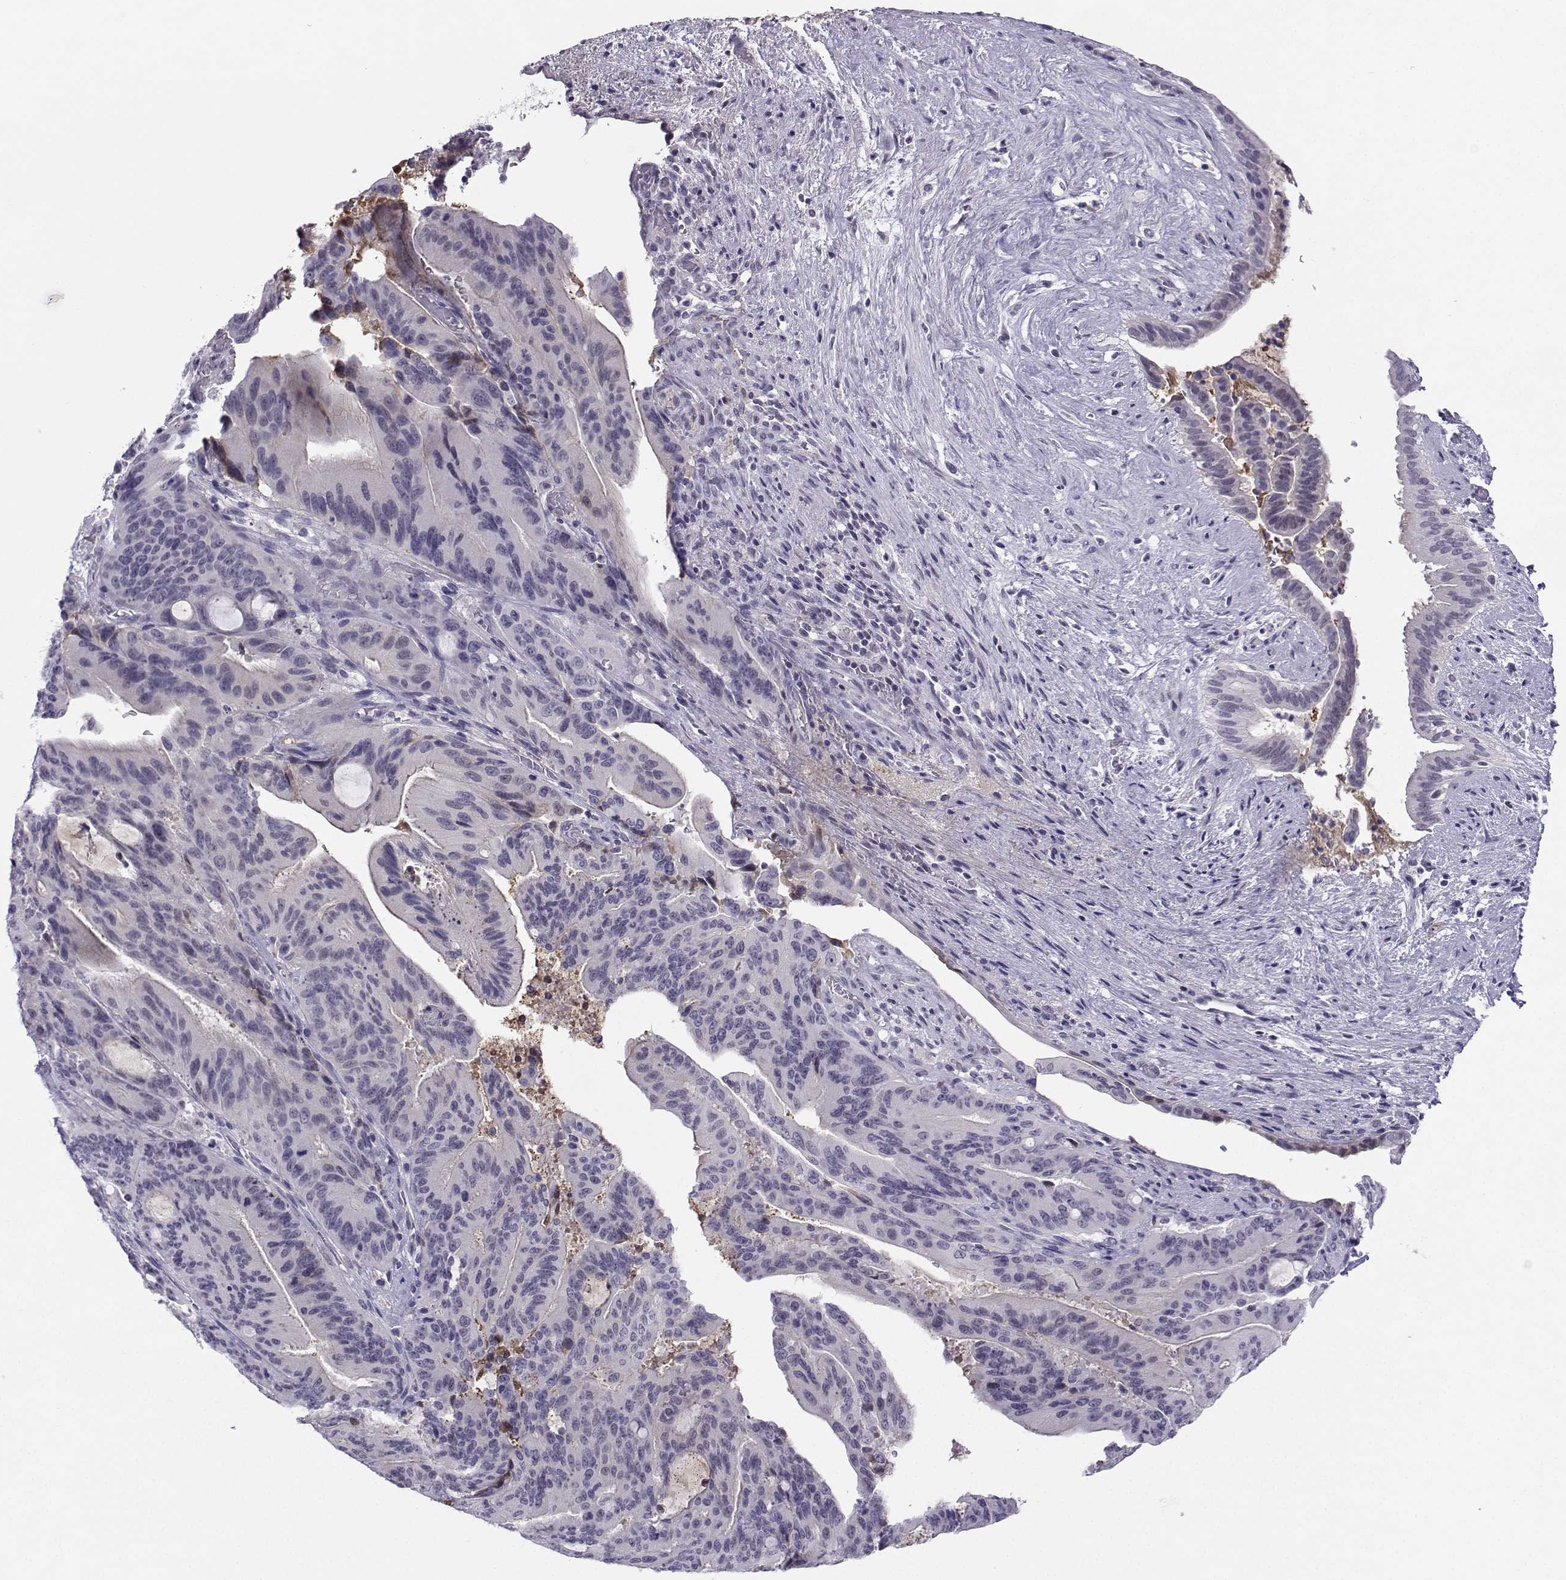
{"staining": {"intensity": "negative", "quantity": "none", "location": "none"}, "tissue": "liver cancer", "cell_type": "Tumor cells", "image_type": "cancer", "snomed": [{"axis": "morphology", "description": "Cholangiocarcinoma"}, {"axis": "topography", "description": "Liver"}], "caption": "A high-resolution image shows IHC staining of liver cancer (cholangiocarcinoma), which reveals no significant expression in tumor cells.", "gene": "LHX1", "patient": {"sex": "female", "age": 73}}